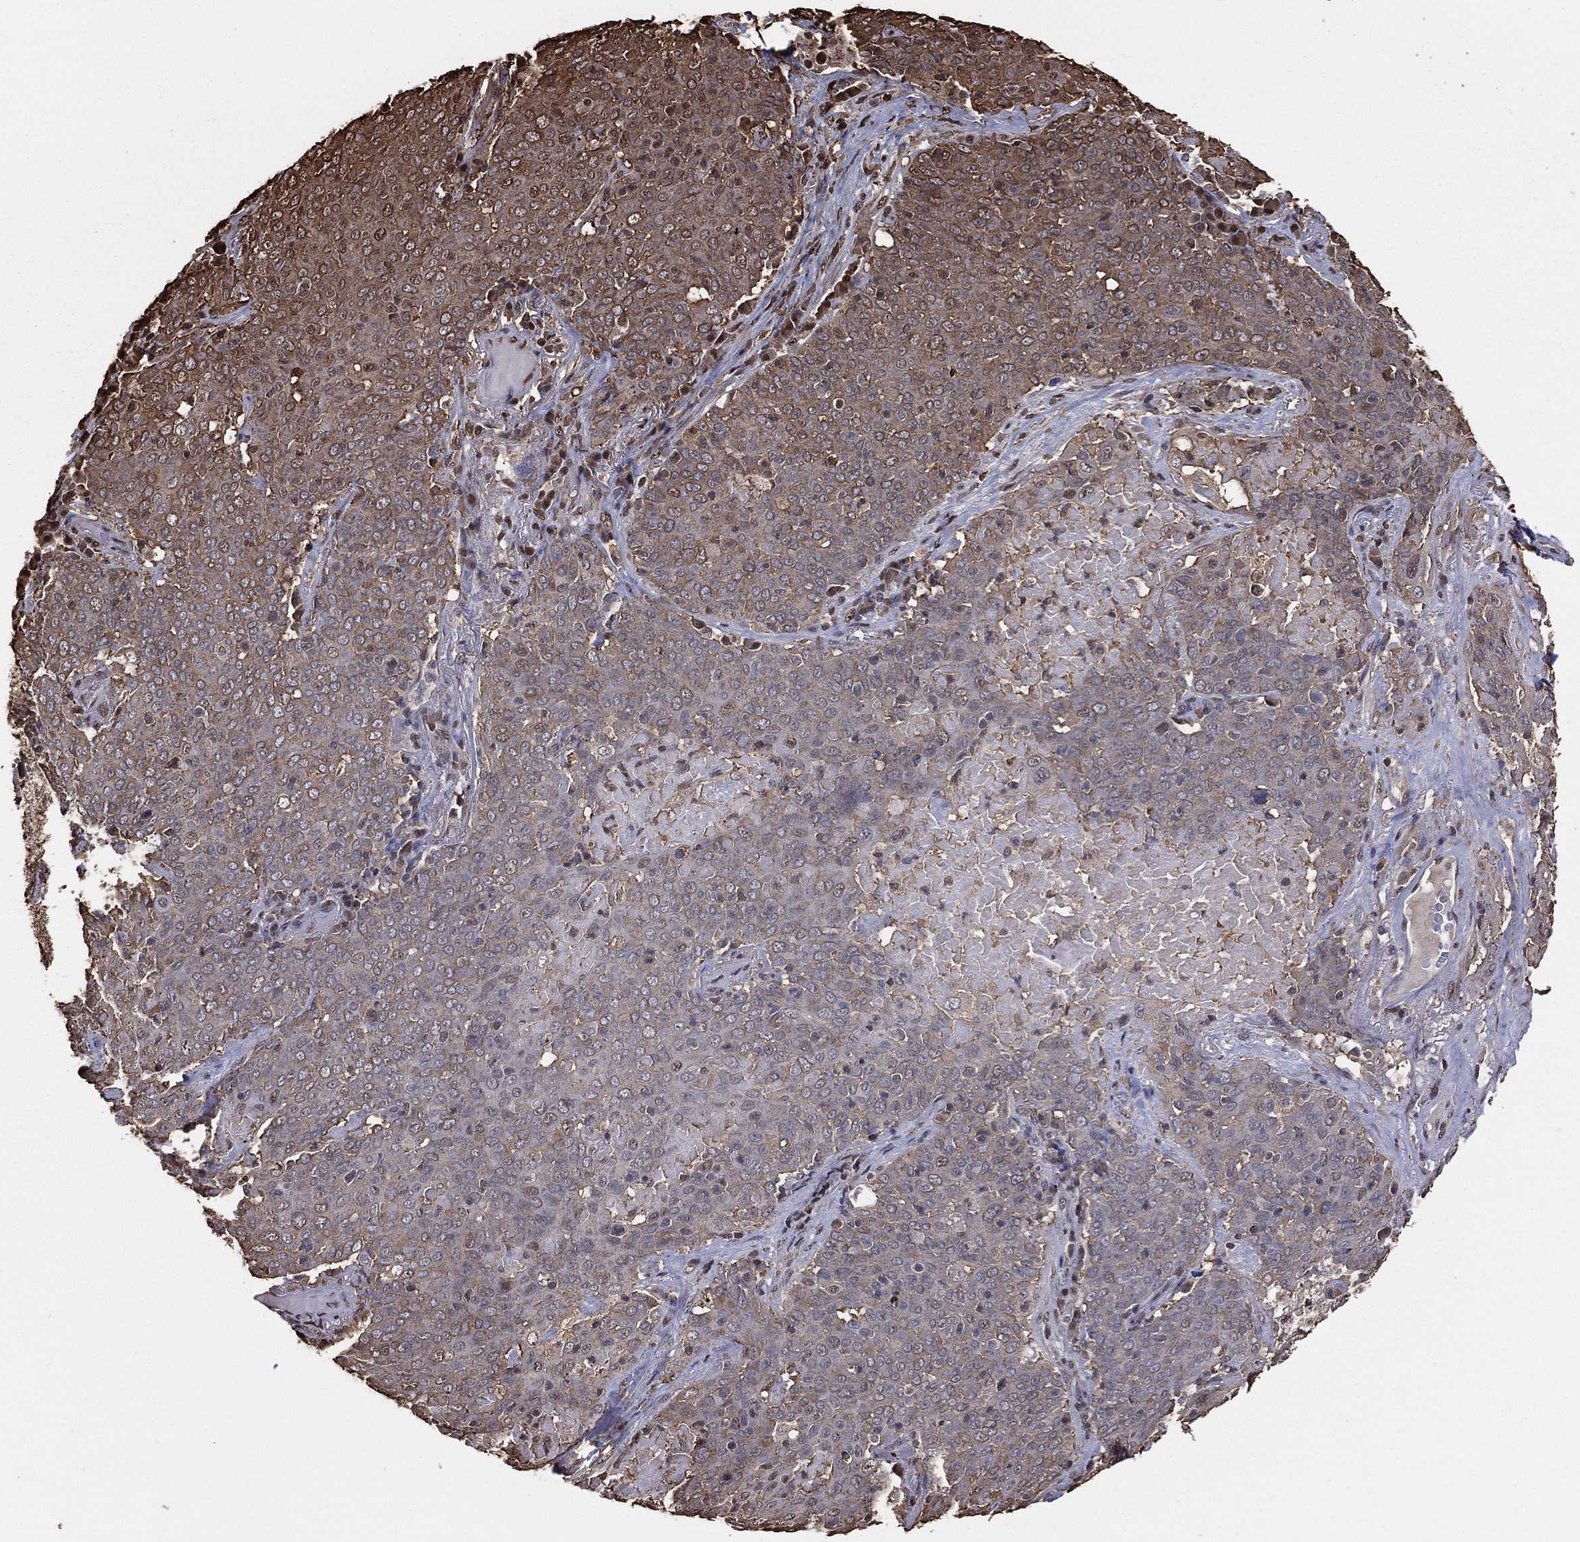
{"staining": {"intensity": "moderate", "quantity": "<25%", "location": "cytoplasmic/membranous"}, "tissue": "lung cancer", "cell_type": "Tumor cells", "image_type": "cancer", "snomed": [{"axis": "morphology", "description": "Squamous cell carcinoma, NOS"}, {"axis": "topography", "description": "Lung"}], "caption": "Lung cancer stained with a protein marker reveals moderate staining in tumor cells.", "gene": "GAPDH", "patient": {"sex": "male", "age": 82}}